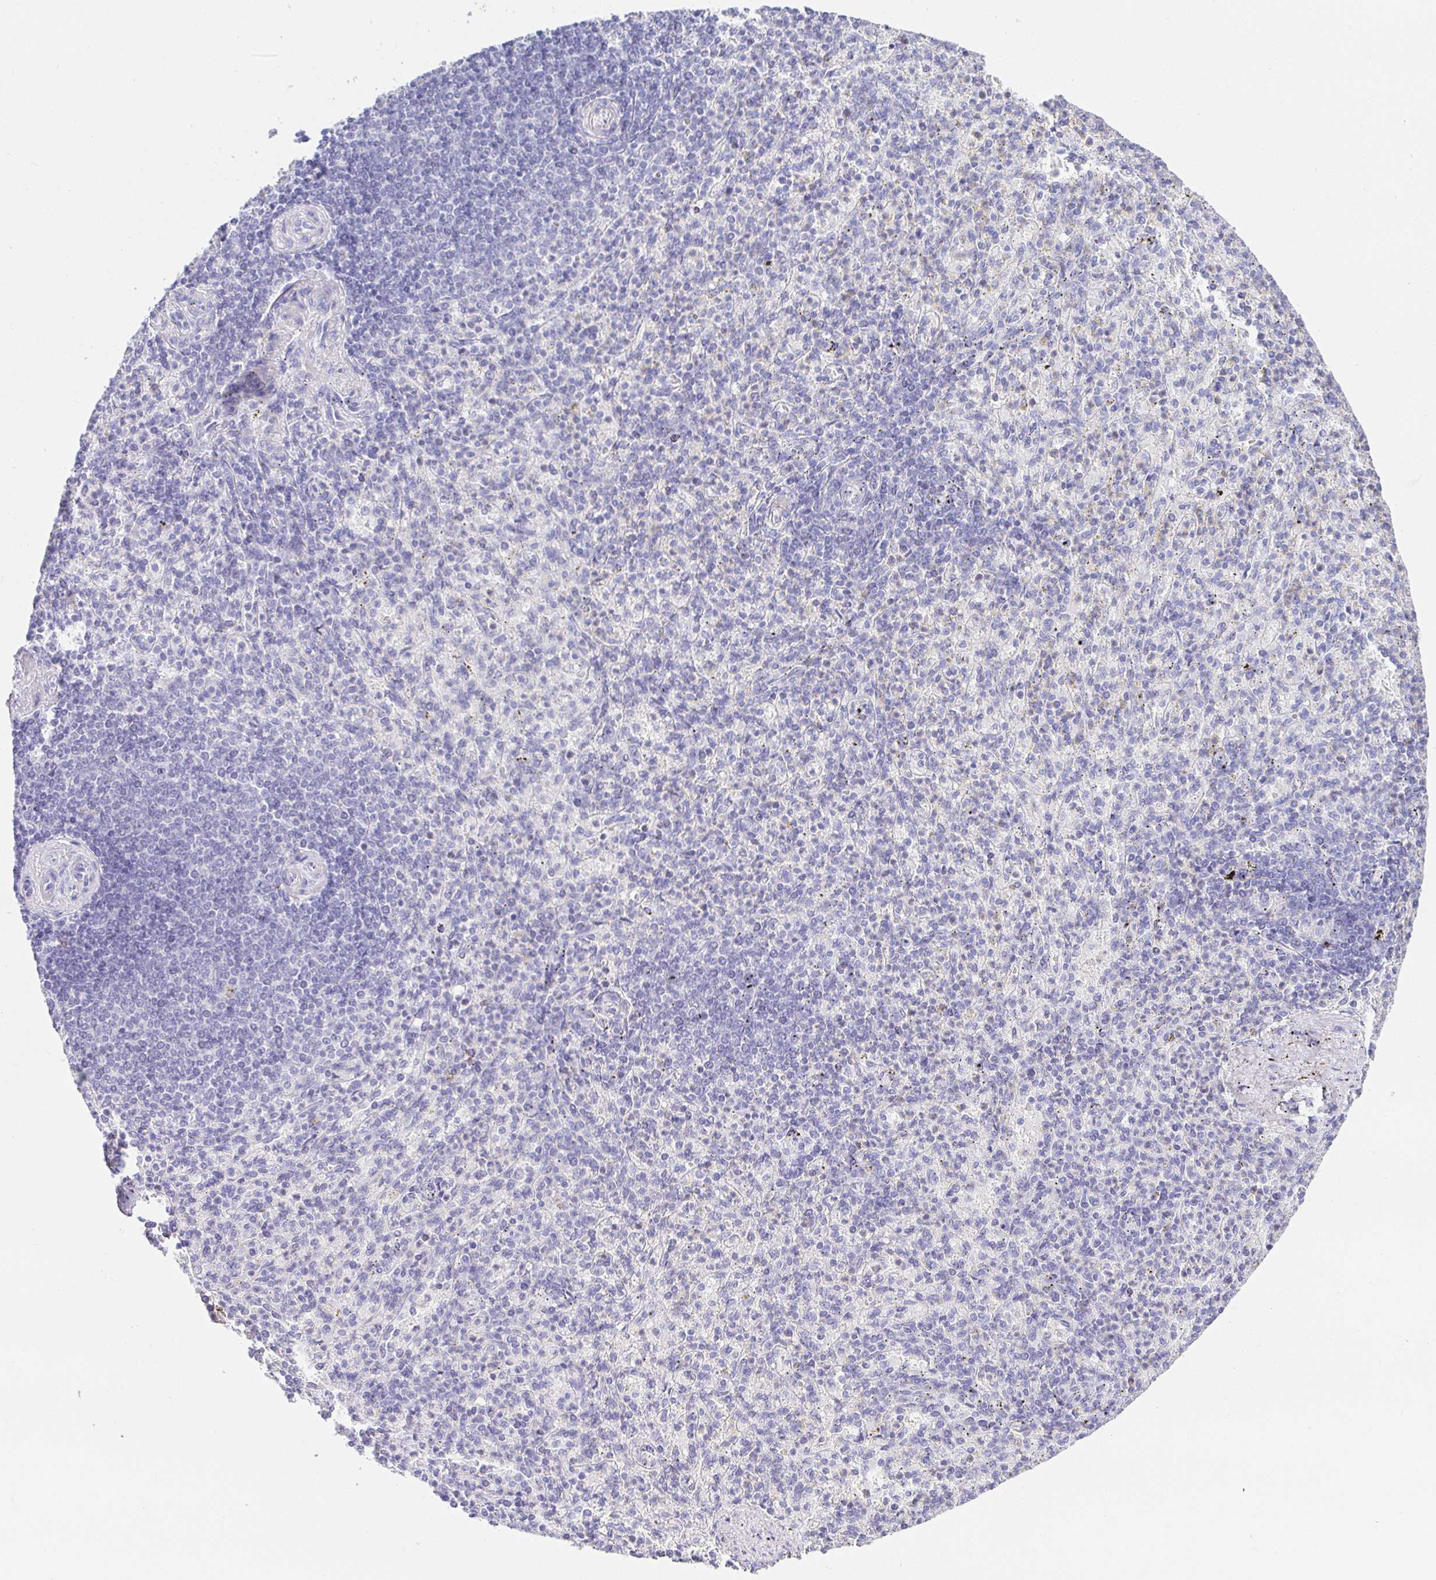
{"staining": {"intensity": "negative", "quantity": "none", "location": "none"}, "tissue": "spleen", "cell_type": "Cells in red pulp", "image_type": "normal", "snomed": [{"axis": "morphology", "description": "Normal tissue, NOS"}, {"axis": "topography", "description": "Spleen"}], "caption": "Immunohistochemical staining of normal human spleen reveals no significant staining in cells in red pulp.", "gene": "CHAT", "patient": {"sex": "female", "age": 74}}